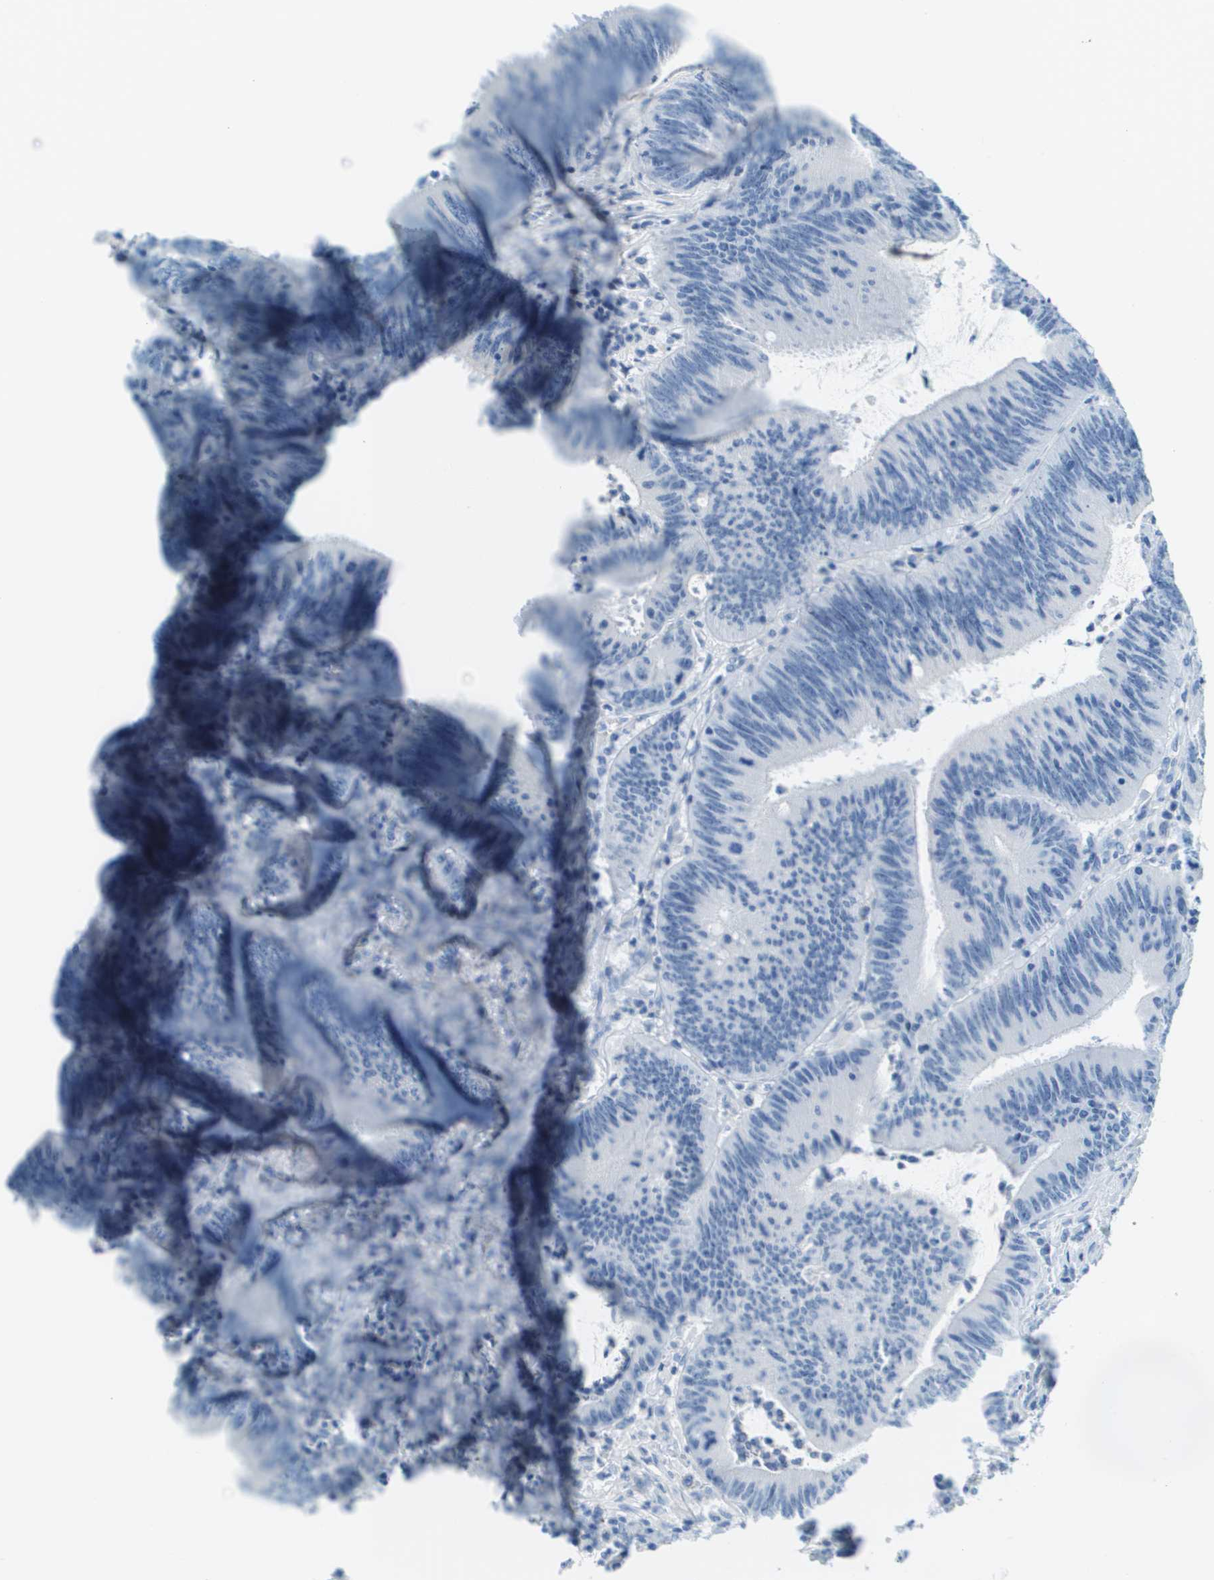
{"staining": {"intensity": "negative", "quantity": "none", "location": "none"}, "tissue": "colorectal cancer", "cell_type": "Tumor cells", "image_type": "cancer", "snomed": [{"axis": "morphology", "description": "Normal tissue, NOS"}, {"axis": "morphology", "description": "Adenocarcinoma, NOS"}, {"axis": "topography", "description": "Rectum"}], "caption": "Adenocarcinoma (colorectal) was stained to show a protein in brown. There is no significant staining in tumor cells.", "gene": "CDHR2", "patient": {"sex": "female", "age": 66}}